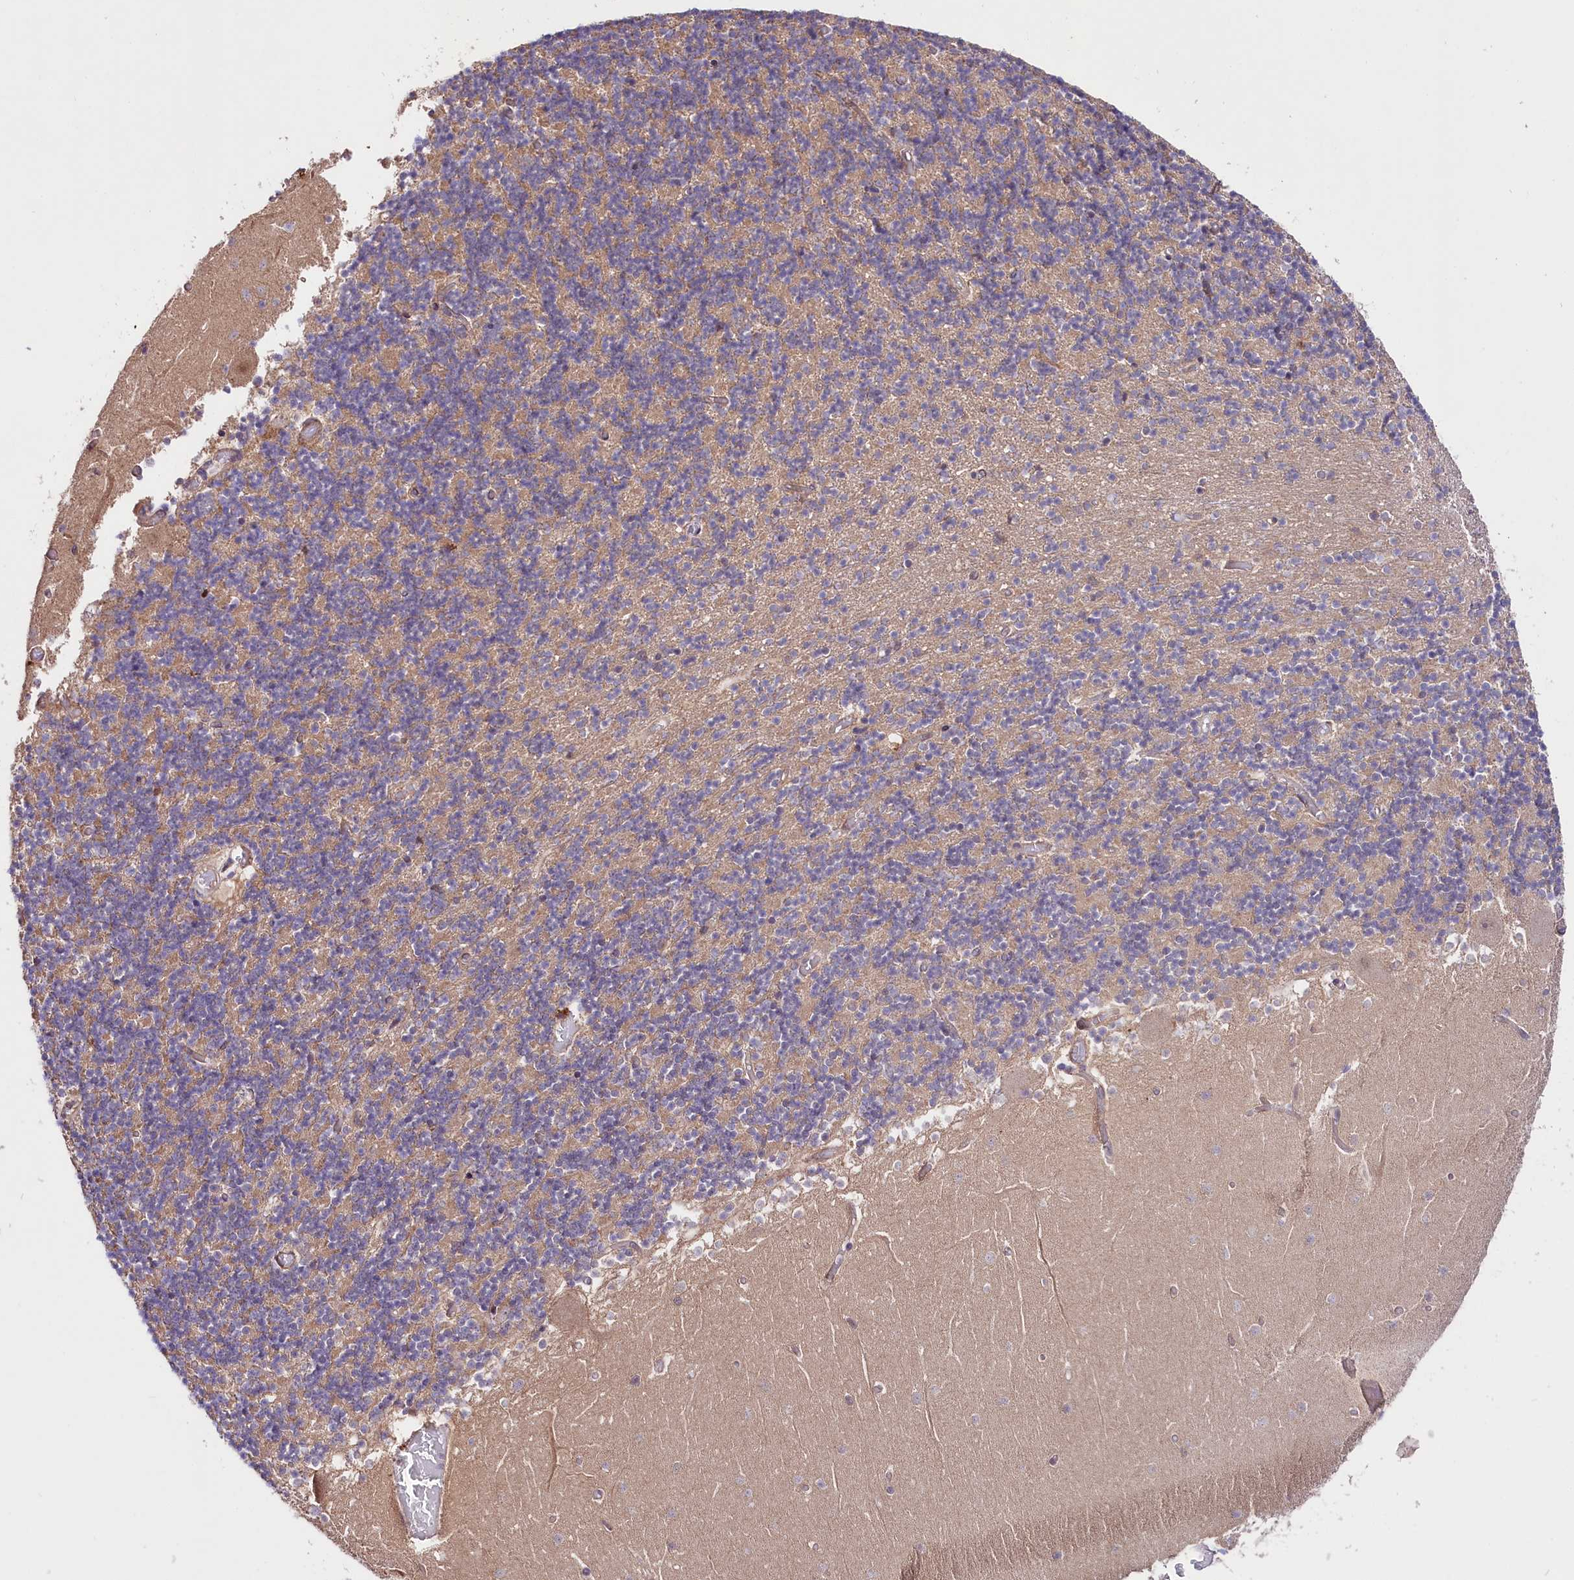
{"staining": {"intensity": "moderate", "quantity": ">75%", "location": "cytoplasmic/membranous"}, "tissue": "cerebellum", "cell_type": "Cells in granular layer", "image_type": "normal", "snomed": [{"axis": "morphology", "description": "Normal tissue, NOS"}, {"axis": "topography", "description": "Cerebellum"}], "caption": "The photomicrograph shows a brown stain indicating the presence of a protein in the cytoplasmic/membranous of cells in granular layer in cerebellum. The protein of interest is shown in brown color, while the nuclei are stained blue.", "gene": "TAFAZZIN", "patient": {"sex": "female", "age": 28}}